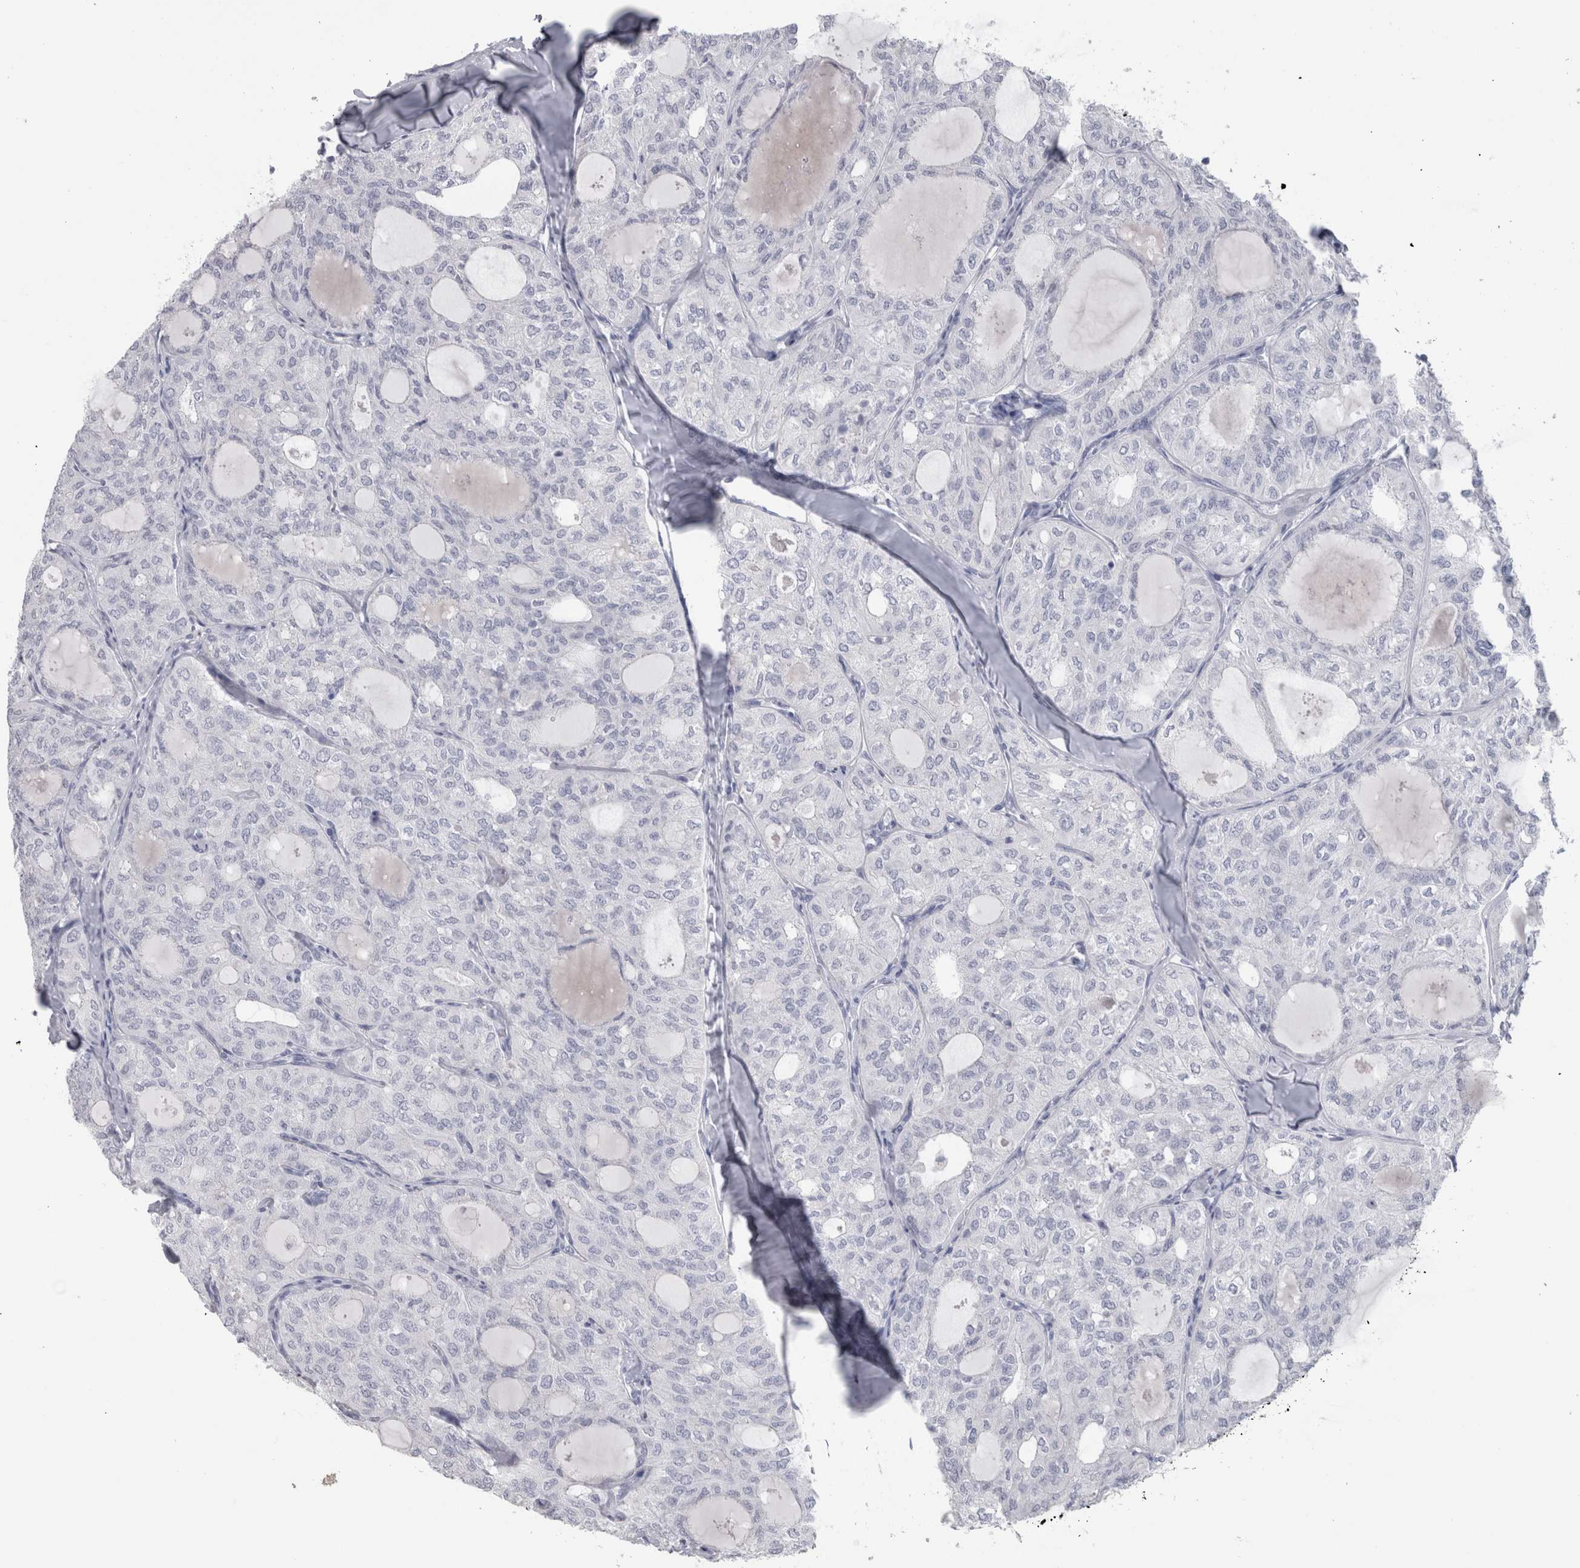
{"staining": {"intensity": "negative", "quantity": "none", "location": "none"}, "tissue": "thyroid cancer", "cell_type": "Tumor cells", "image_type": "cancer", "snomed": [{"axis": "morphology", "description": "Follicular adenoma carcinoma, NOS"}, {"axis": "topography", "description": "Thyroid gland"}], "caption": "Immunohistochemistry (IHC) of thyroid cancer (follicular adenoma carcinoma) shows no expression in tumor cells. (IHC, brightfield microscopy, high magnification).", "gene": "PTH", "patient": {"sex": "male", "age": 75}}